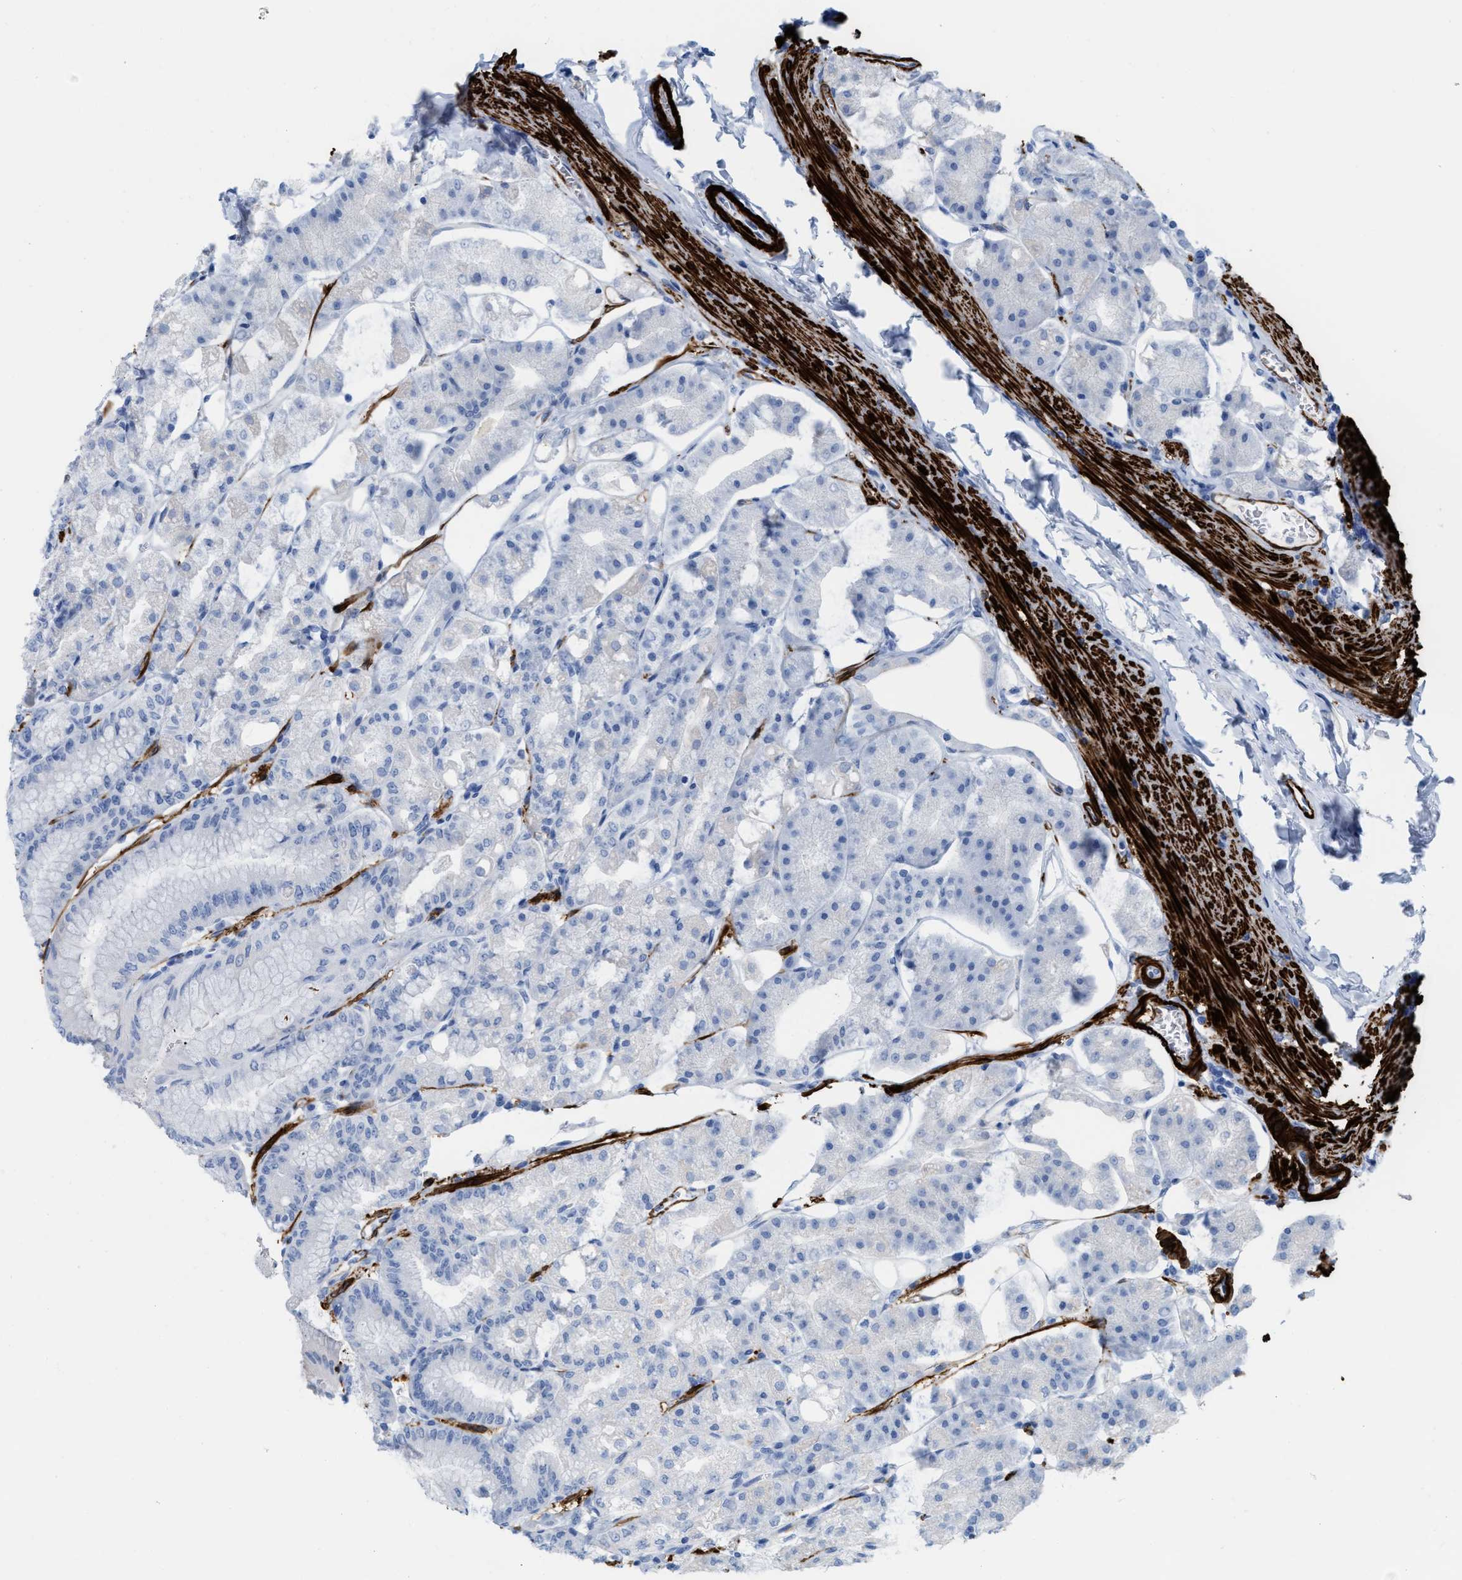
{"staining": {"intensity": "negative", "quantity": "none", "location": "none"}, "tissue": "stomach", "cell_type": "Glandular cells", "image_type": "normal", "snomed": [{"axis": "morphology", "description": "Normal tissue, NOS"}, {"axis": "topography", "description": "Stomach, lower"}], "caption": "DAB (3,3'-diaminobenzidine) immunohistochemical staining of unremarkable stomach exhibits no significant expression in glandular cells. (DAB (3,3'-diaminobenzidine) immunohistochemistry (IHC) with hematoxylin counter stain).", "gene": "TAGLN", "patient": {"sex": "male", "age": 71}}